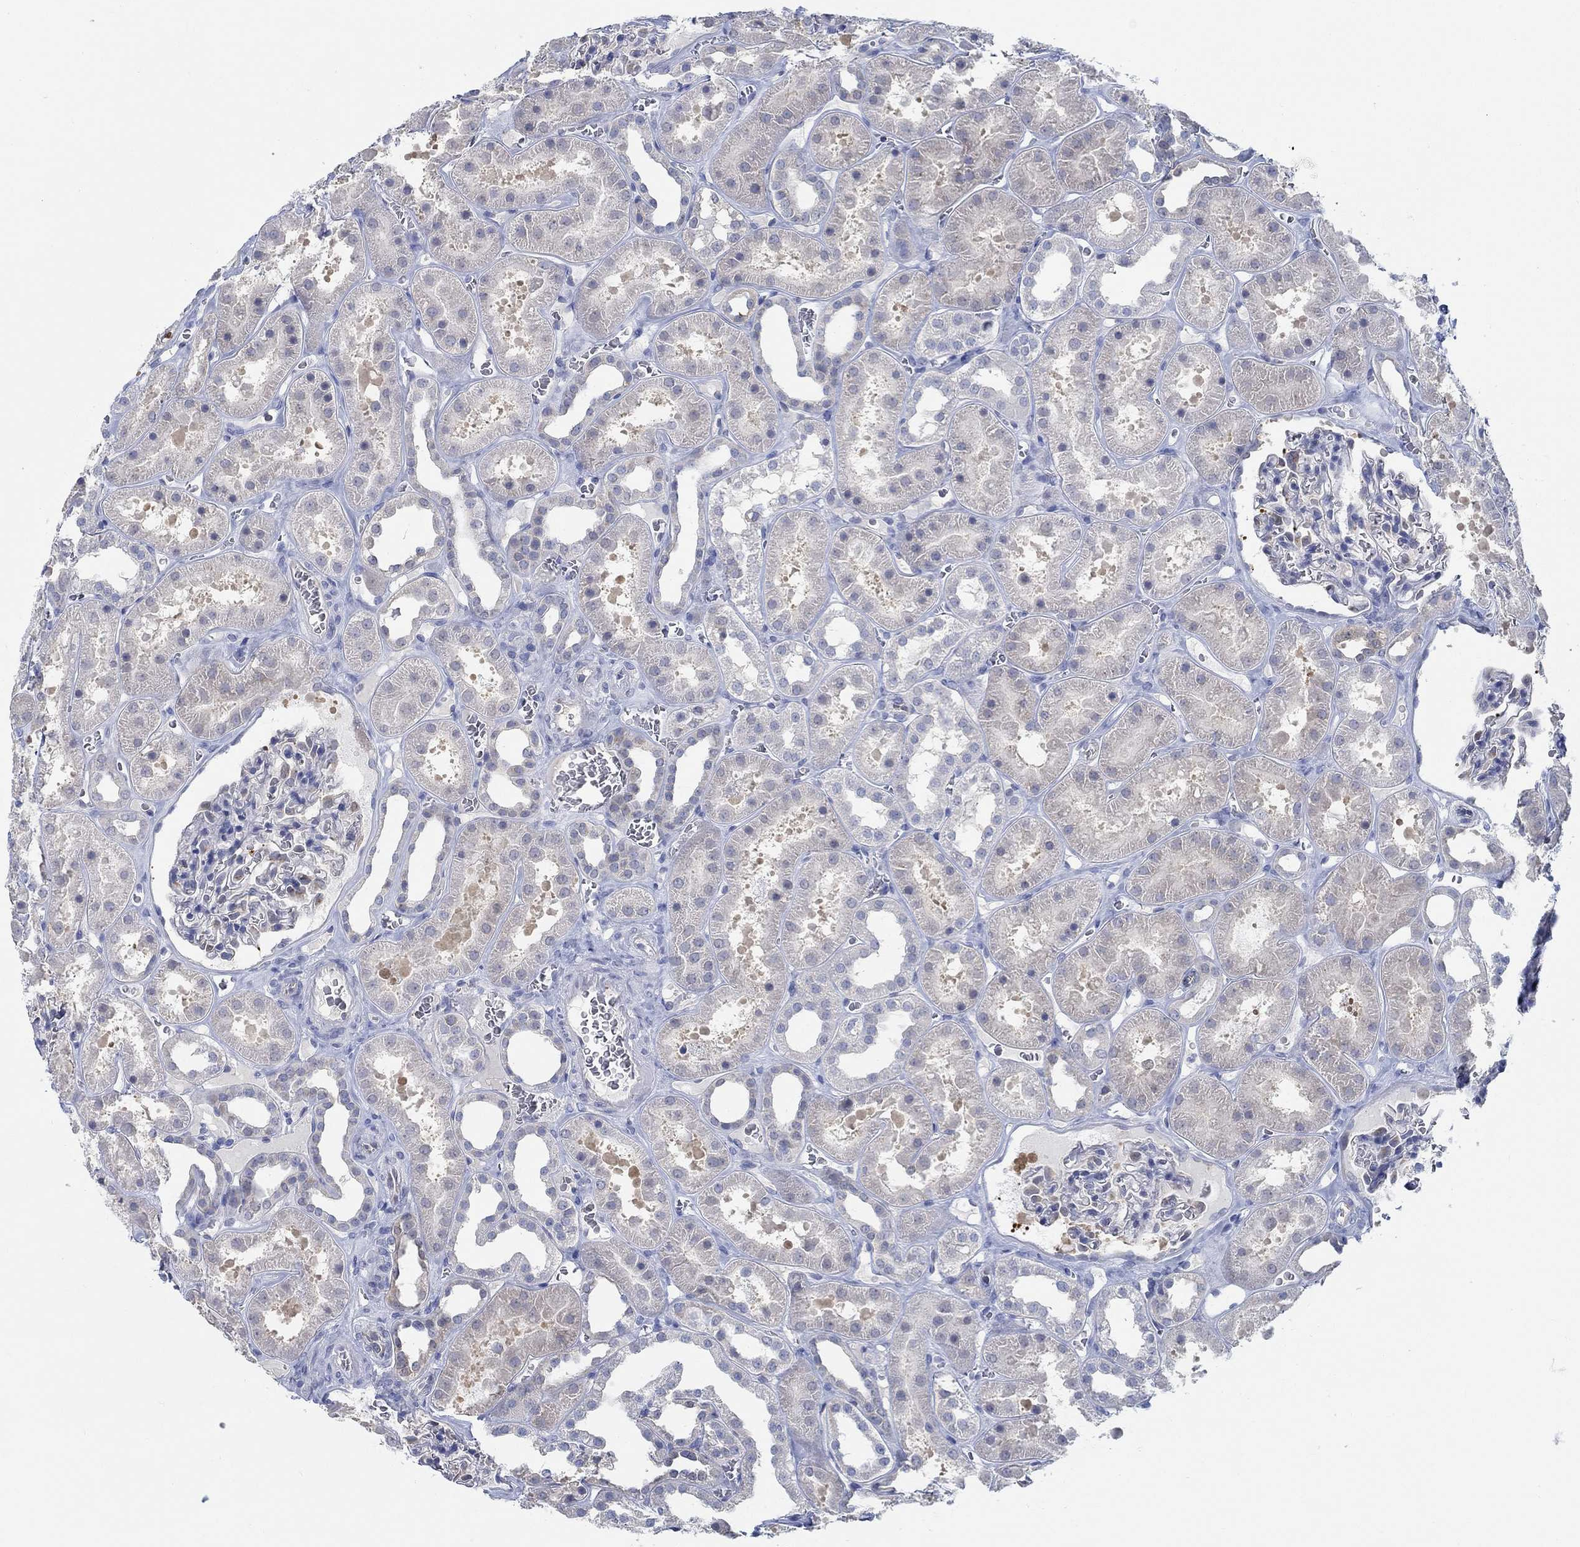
{"staining": {"intensity": "weak", "quantity": "<25%", "location": "cytoplasmic/membranous"}, "tissue": "kidney", "cell_type": "Cells in glomeruli", "image_type": "normal", "snomed": [{"axis": "morphology", "description": "Normal tissue, NOS"}, {"axis": "topography", "description": "Kidney"}], "caption": "Immunohistochemistry of unremarkable kidney demonstrates no staining in cells in glomeruli.", "gene": "TEKT4", "patient": {"sex": "female", "age": 41}}